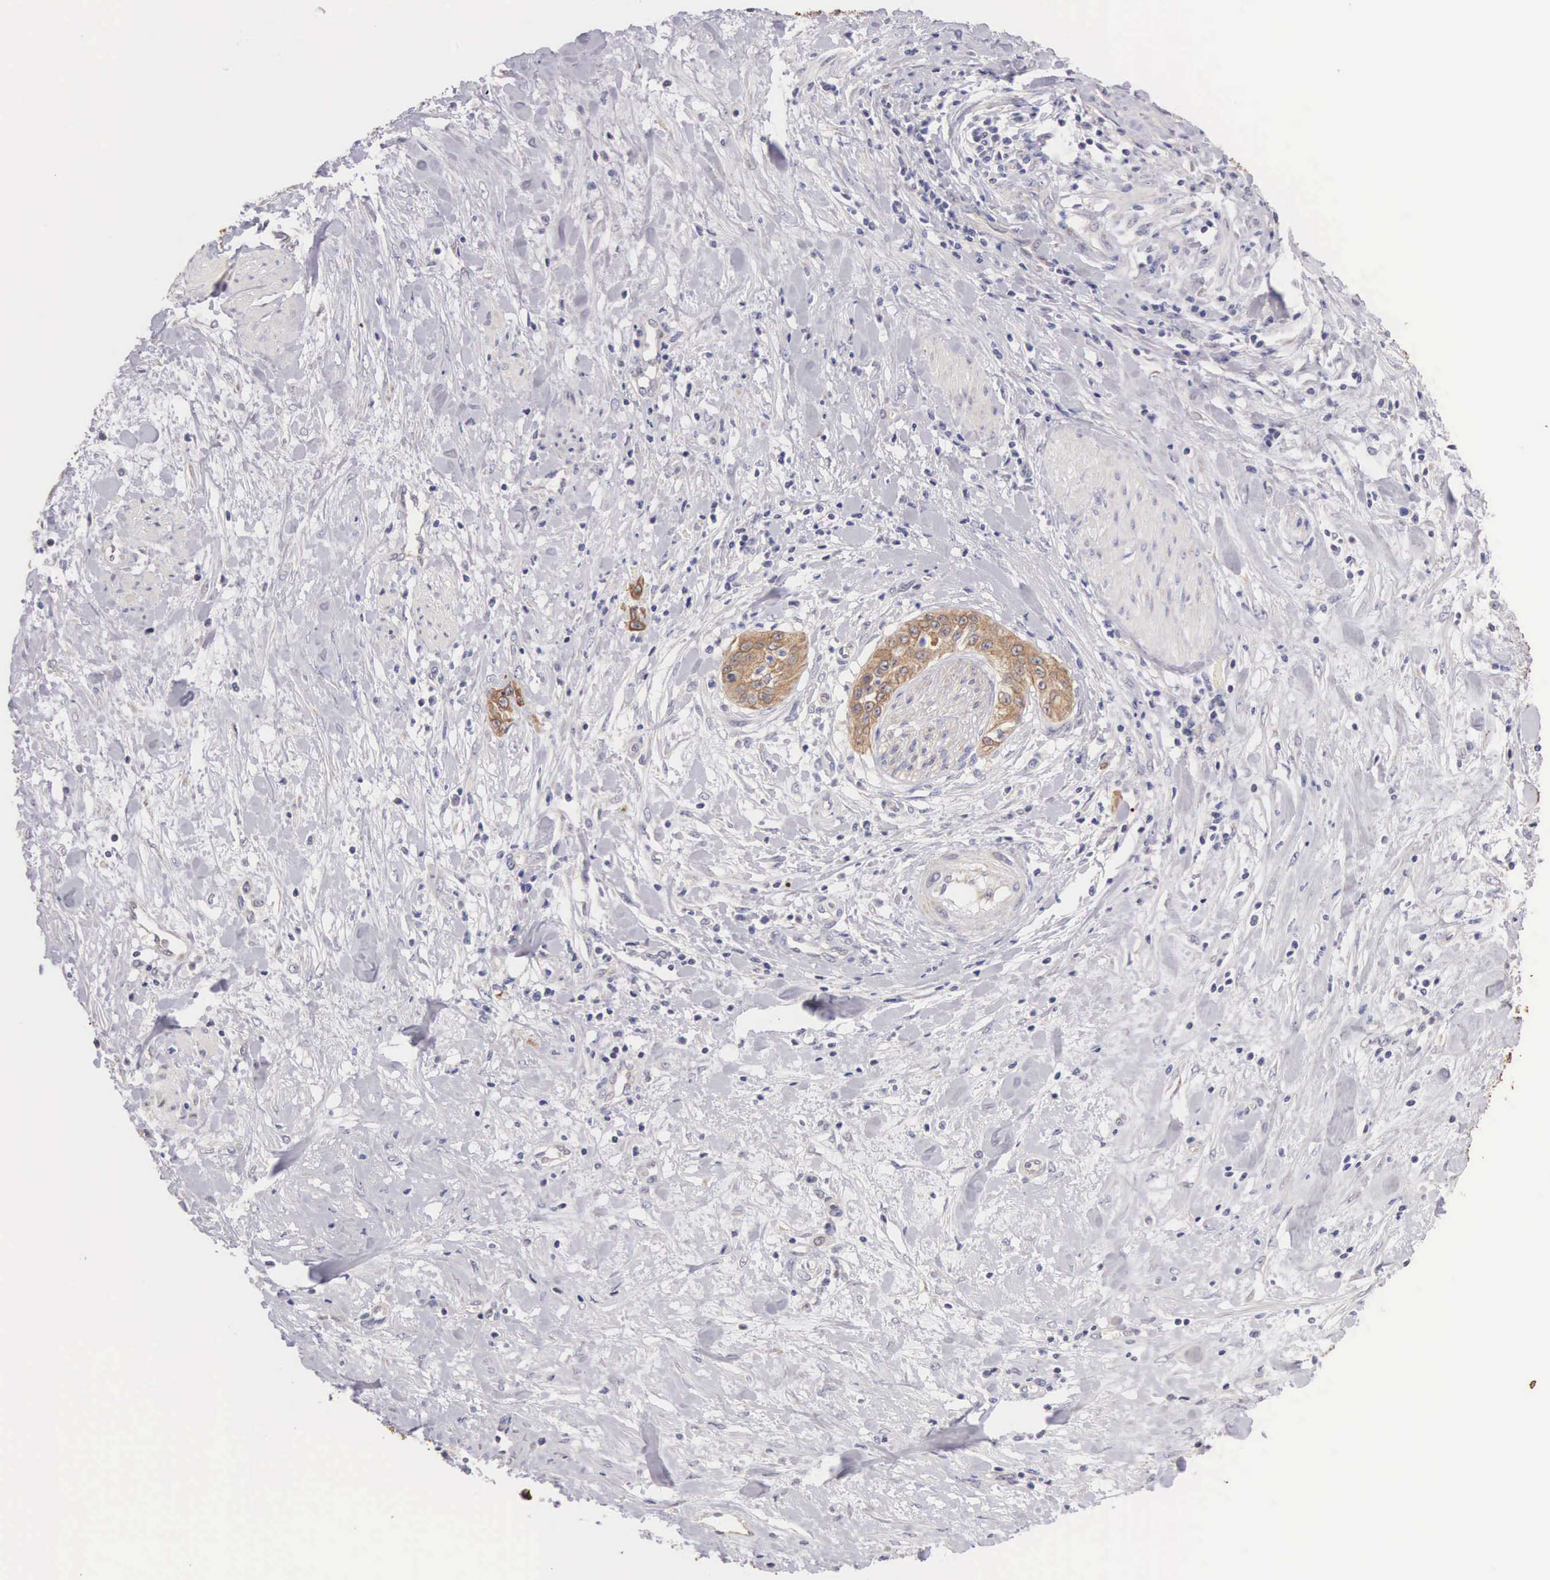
{"staining": {"intensity": "moderate", "quantity": "25%-75%", "location": "cytoplasmic/membranous"}, "tissue": "cervical cancer", "cell_type": "Tumor cells", "image_type": "cancer", "snomed": [{"axis": "morphology", "description": "Squamous cell carcinoma, NOS"}, {"axis": "topography", "description": "Cervix"}], "caption": "High-magnification brightfield microscopy of squamous cell carcinoma (cervical) stained with DAB (brown) and counterstained with hematoxylin (blue). tumor cells exhibit moderate cytoplasmic/membranous positivity is identified in approximately25%-75% of cells.", "gene": "PIR", "patient": {"sex": "female", "age": 41}}